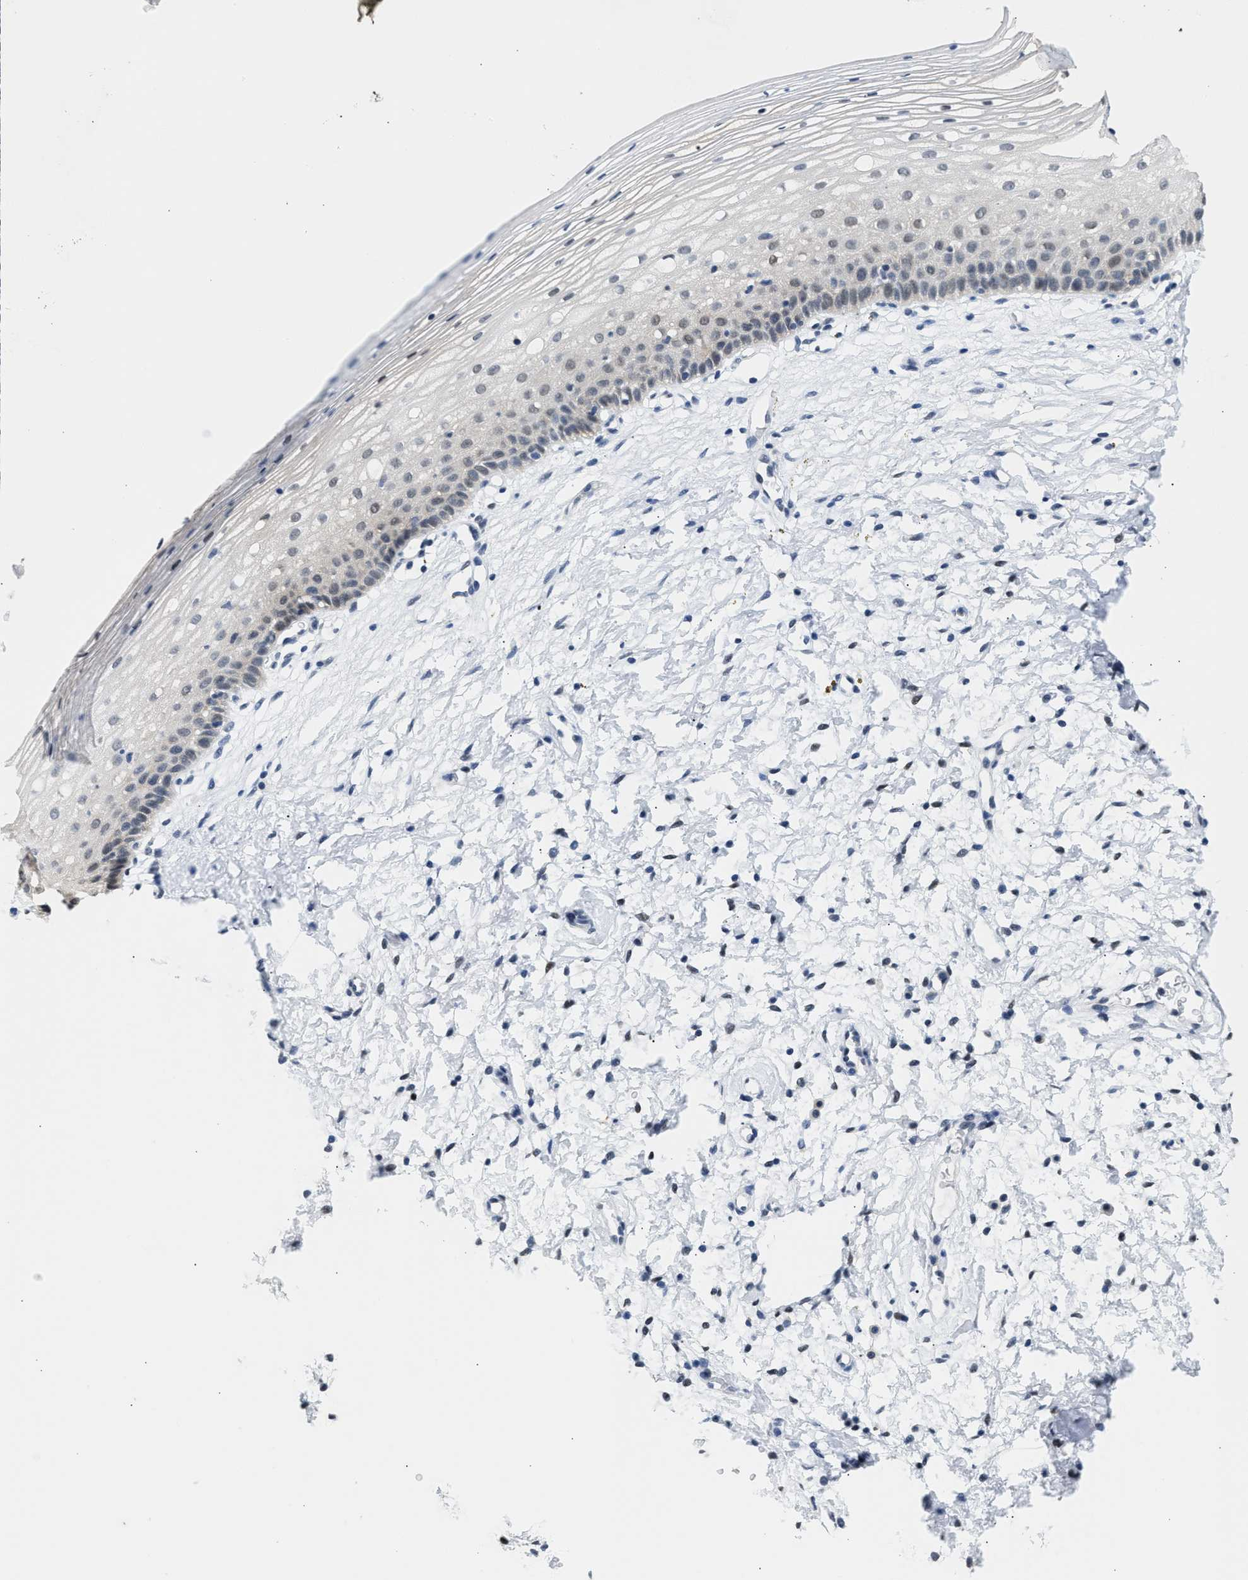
{"staining": {"intensity": "negative", "quantity": "none", "location": "none"}, "tissue": "cervix", "cell_type": "Glandular cells", "image_type": "normal", "snomed": [{"axis": "morphology", "description": "Normal tissue, NOS"}, {"axis": "topography", "description": "Cervix"}], "caption": "High power microscopy image of an IHC histopathology image of normal cervix, revealing no significant staining in glandular cells. (Brightfield microscopy of DAB (3,3'-diaminobenzidine) immunohistochemistry (IHC) at high magnification).", "gene": "PPM1L", "patient": {"sex": "female", "age": 72}}